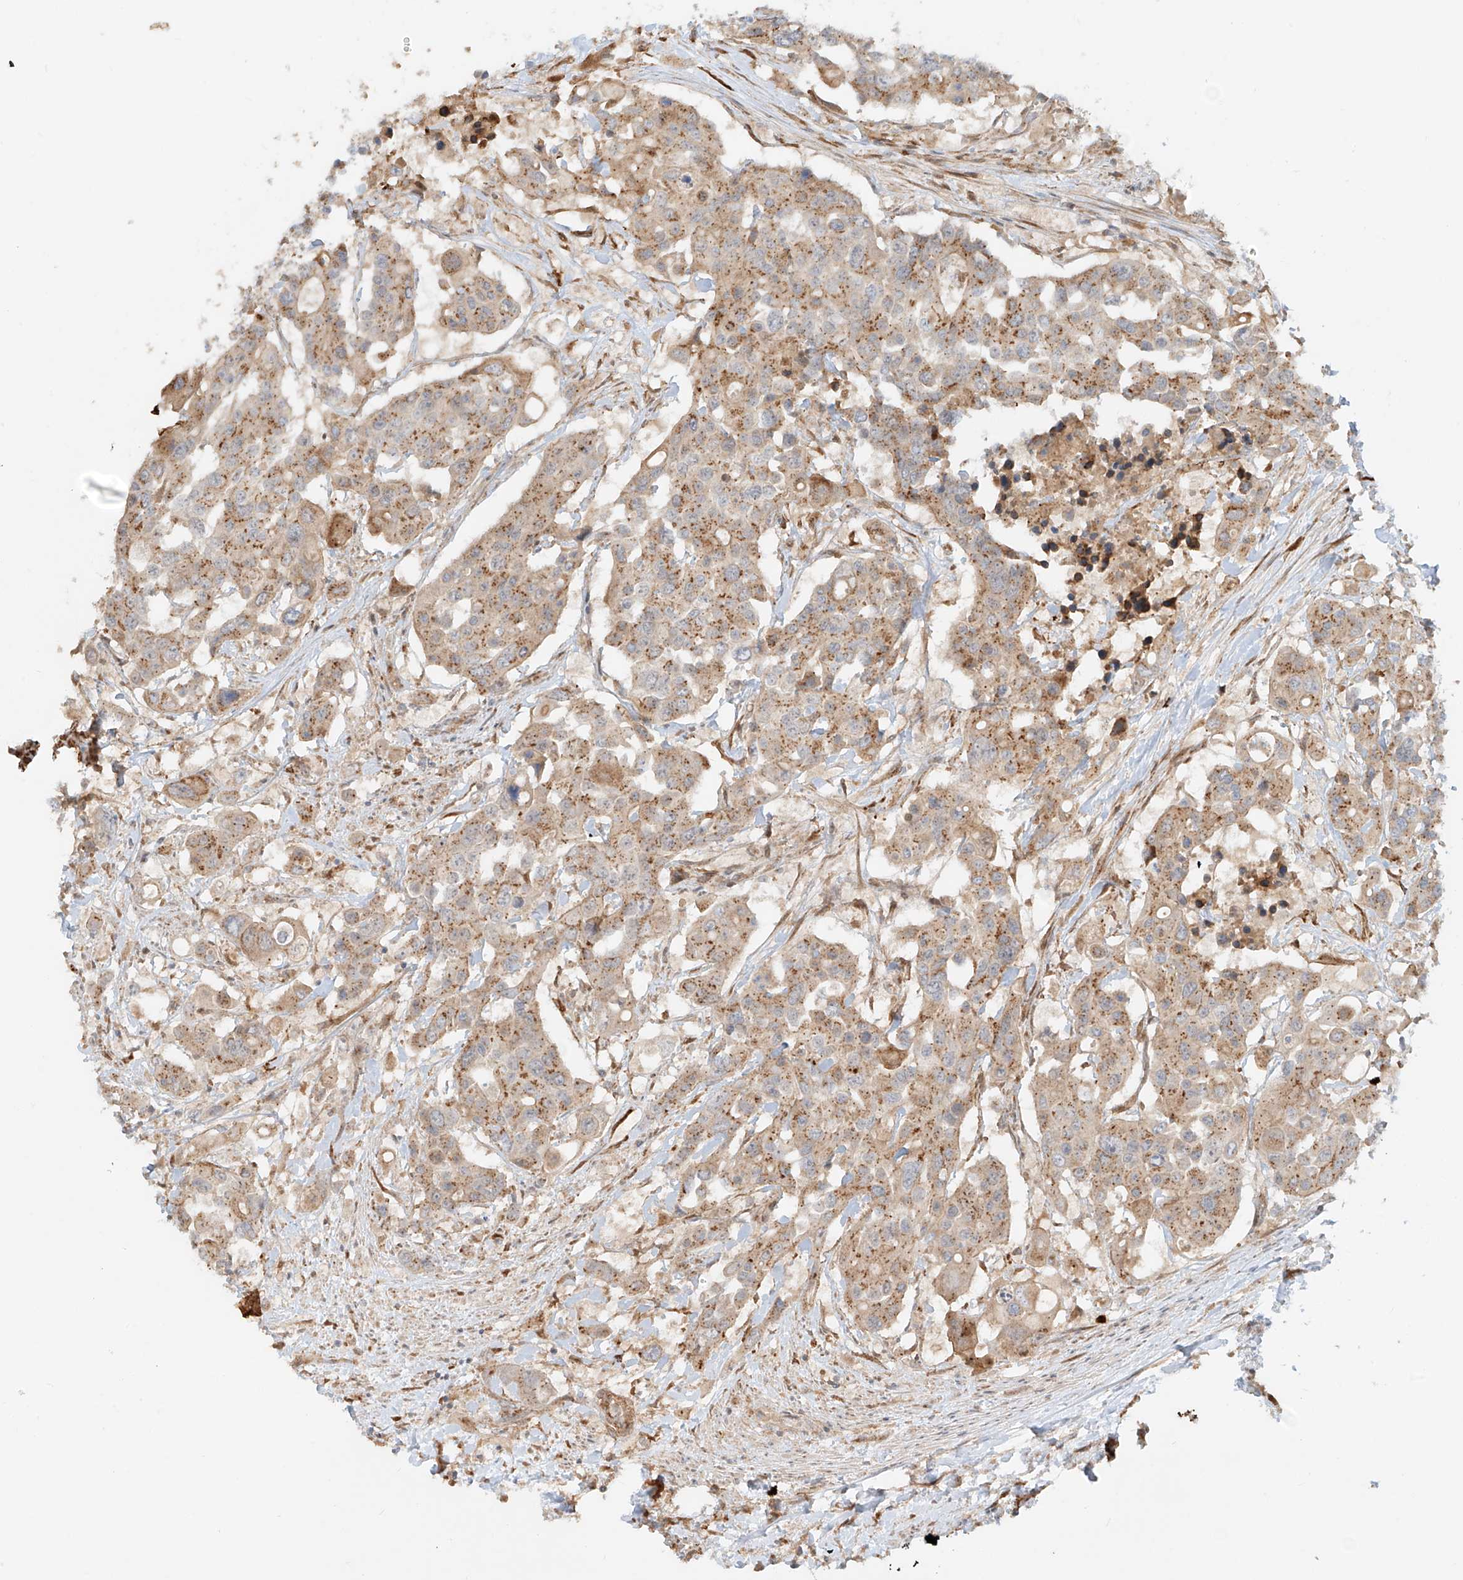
{"staining": {"intensity": "moderate", "quantity": ">75%", "location": "cytoplasmic/membranous"}, "tissue": "colorectal cancer", "cell_type": "Tumor cells", "image_type": "cancer", "snomed": [{"axis": "morphology", "description": "Adenocarcinoma, NOS"}, {"axis": "topography", "description": "Colon"}], "caption": "The micrograph shows immunohistochemical staining of colorectal cancer (adenocarcinoma). There is moderate cytoplasmic/membranous expression is identified in approximately >75% of tumor cells.", "gene": "ZNF287", "patient": {"sex": "male", "age": 77}}